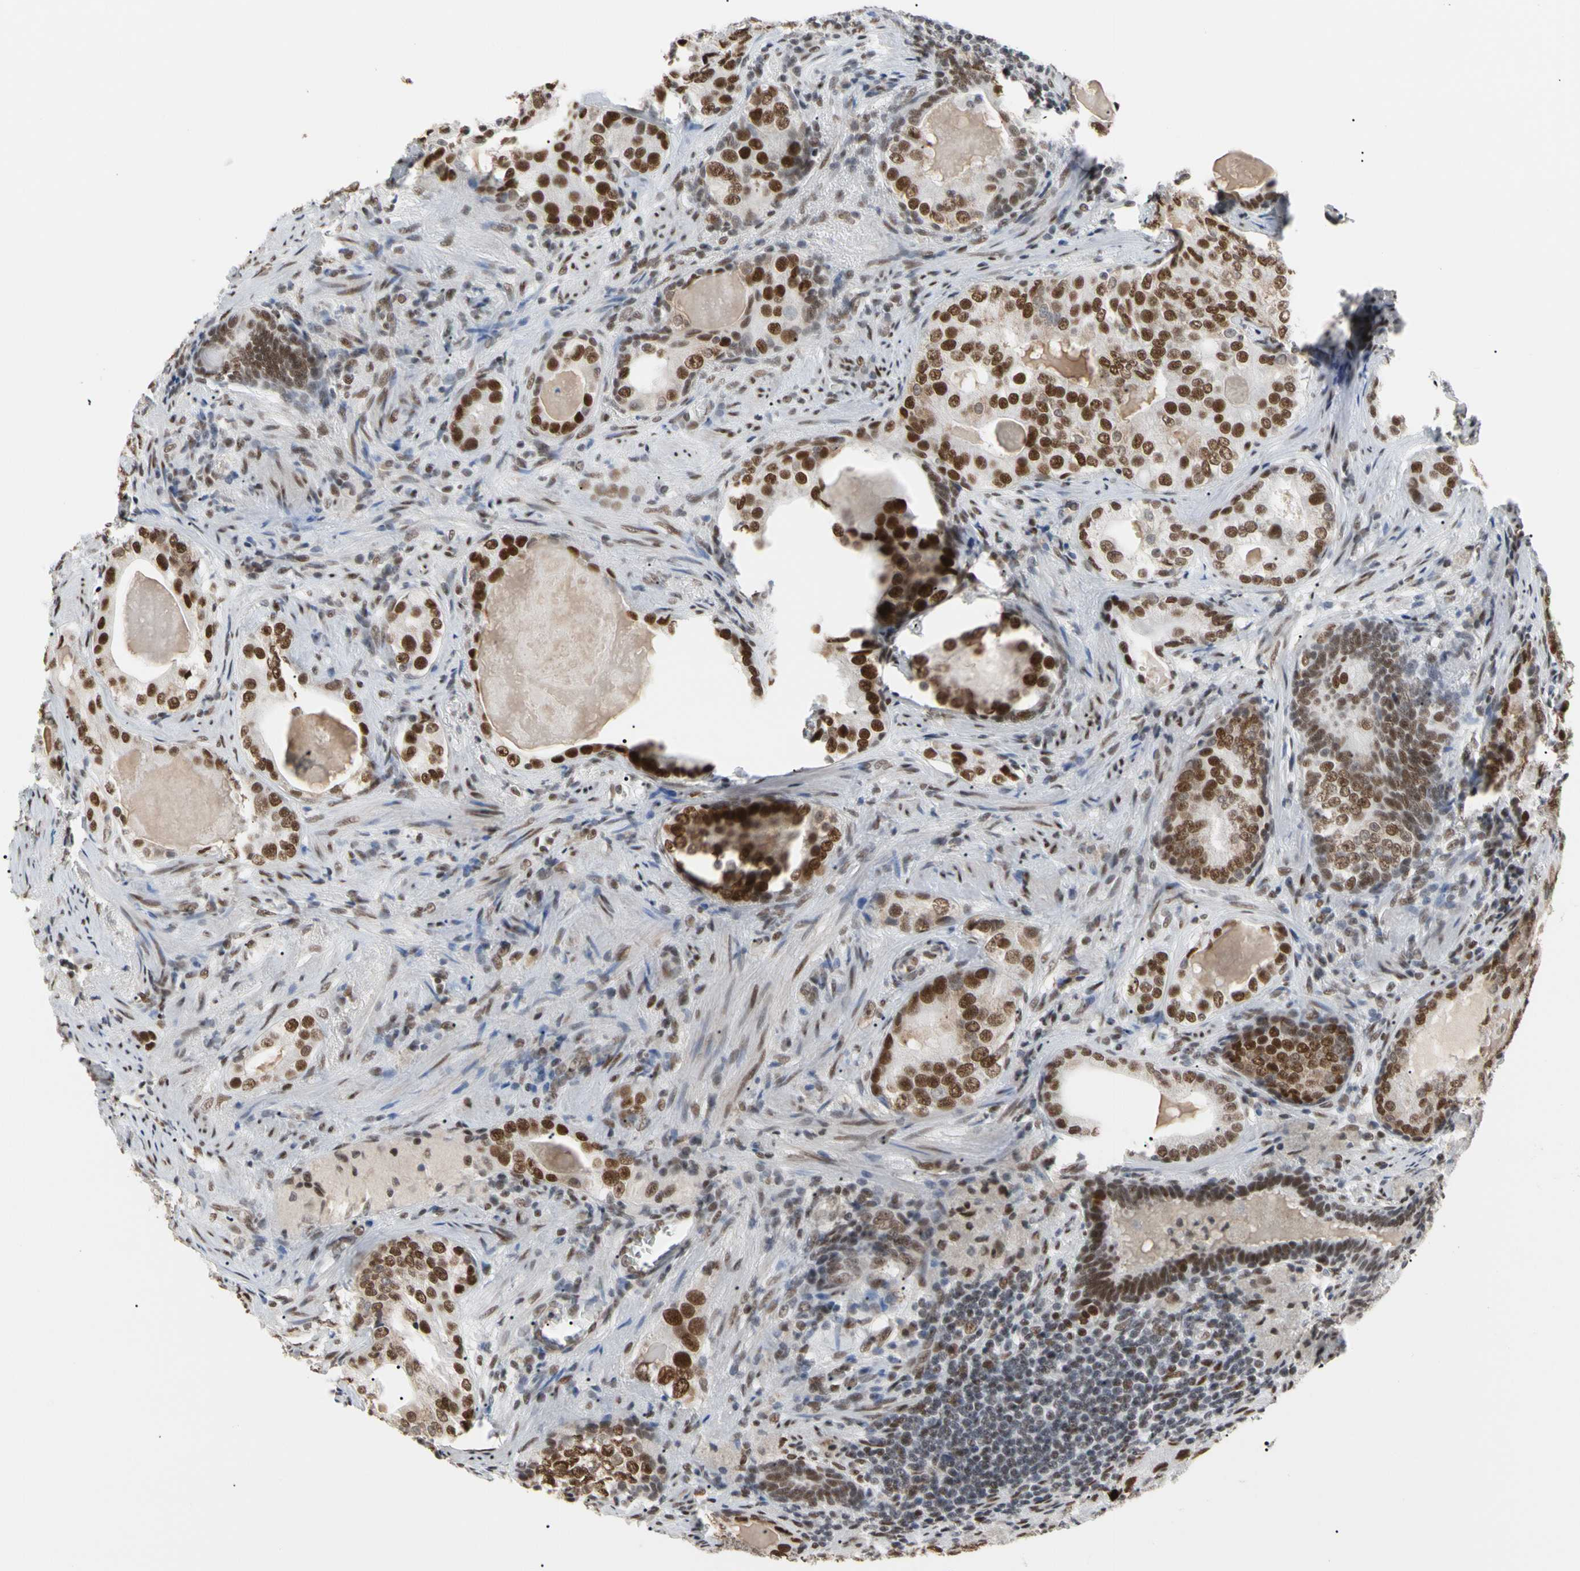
{"staining": {"intensity": "strong", "quantity": ">75%", "location": "nuclear"}, "tissue": "prostate cancer", "cell_type": "Tumor cells", "image_type": "cancer", "snomed": [{"axis": "morphology", "description": "Adenocarcinoma, High grade"}, {"axis": "topography", "description": "Prostate"}], "caption": "Immunohistochemistry histopathology image of neoplastic tissue: prostate cancer (high-grade adenocarcinoma) stained using immunohistochemistry (IHC) demonstrates high levels of strong protein expression localized specifically in the nuclear of tumor cells, appearing as a nuclear brown color.", "gene": "FAM98B", "patient": {"sex": "male", "age": 66}}